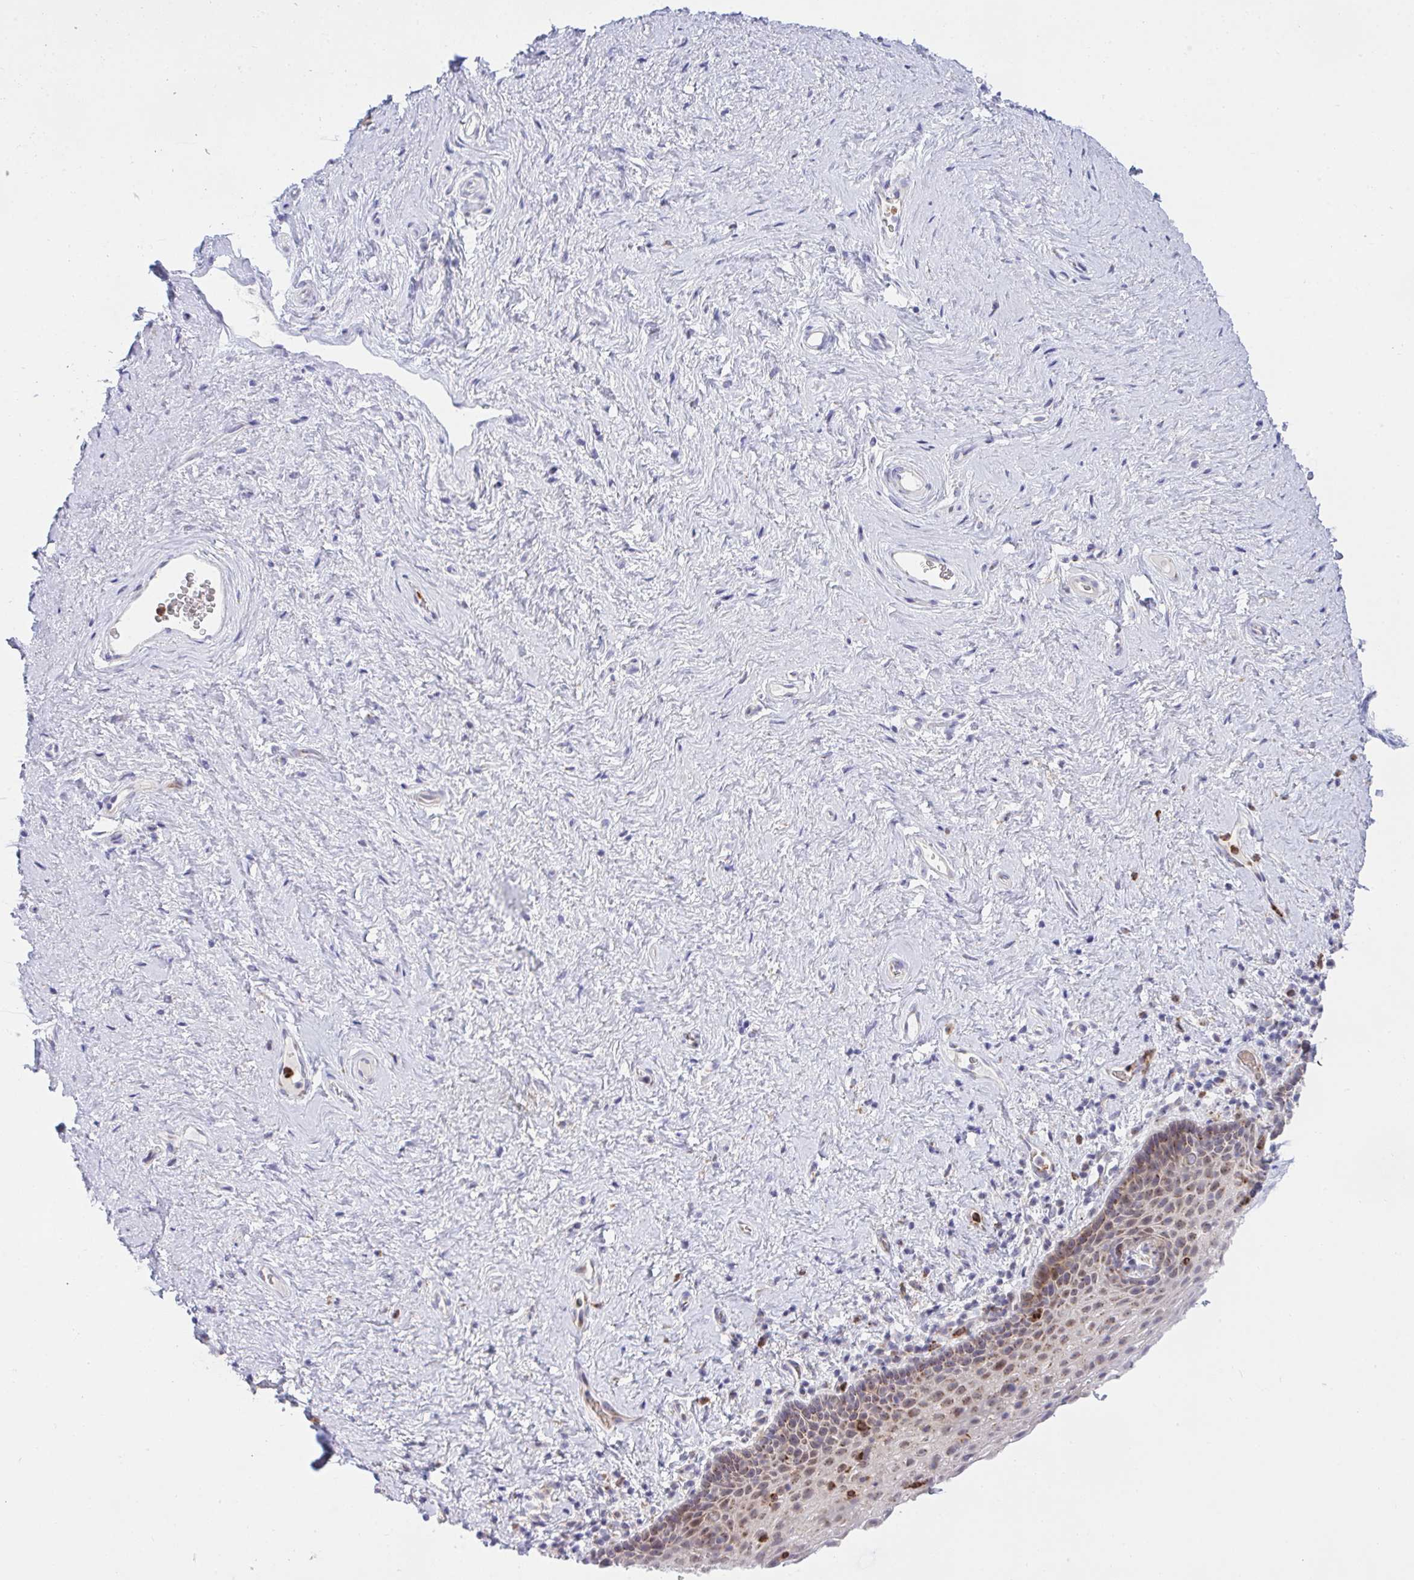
{"staining": {"intensity": "weak", "quantity": ">75%", "location": "cytoplasmic/membranous"}, "tissue": "vagina", "cell_type": "Squamous epithelial cells", "image_type": "normal", "snomed": [{"axis": "morphology", "description": "Normal tissue, NOS"}, {"axis": "topography", "description": "Vagina"}], "caption": "Vagina stained with a brown dye demonstrates weak cytoplasmic/membranous positive expression in about >75% of squamous epithelial cells.", "gene": "ZNF554", "patient": {"sex": "female", "age": 61}}